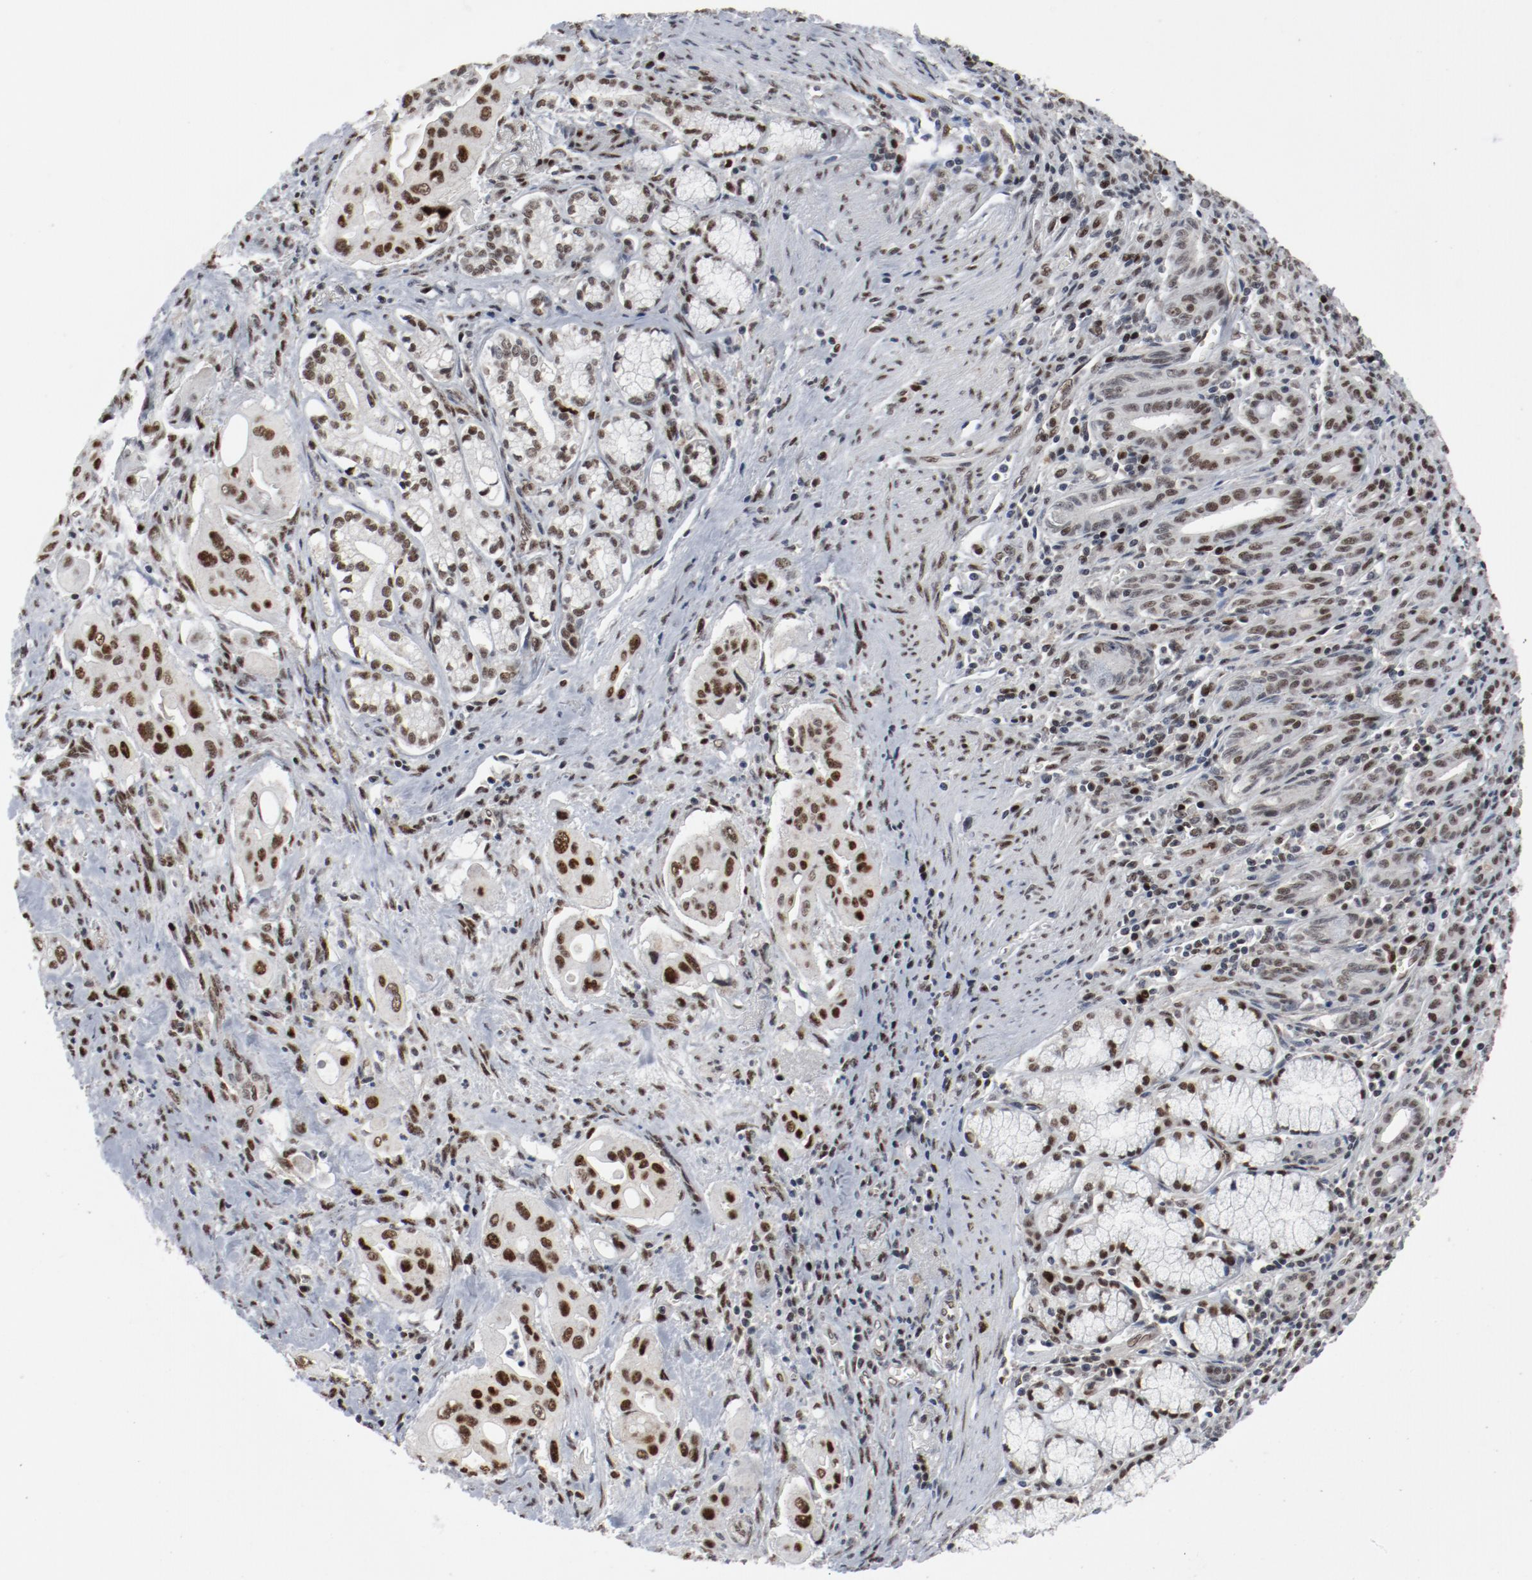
{"staining": {"intensity": "strong", "quantity": ">75%", "location": "nuclear"}, "tissue": "pancreatic cancer", "cell_type": "Tumor cells", "image_type": "cancer", "snomed": [{"axis": "morphology", "description": "Adenocarcinoma, NOS"}, {"axis": "topography", "description": "Pancreas"}], "caption": "A high amount of strong nuclear positivity is present in about >75% of tumor cells in adenocarcinoma (pancreatic) tissue.", "gene": "JMJD6", "patient": {"sex": "male", "age": 77}}